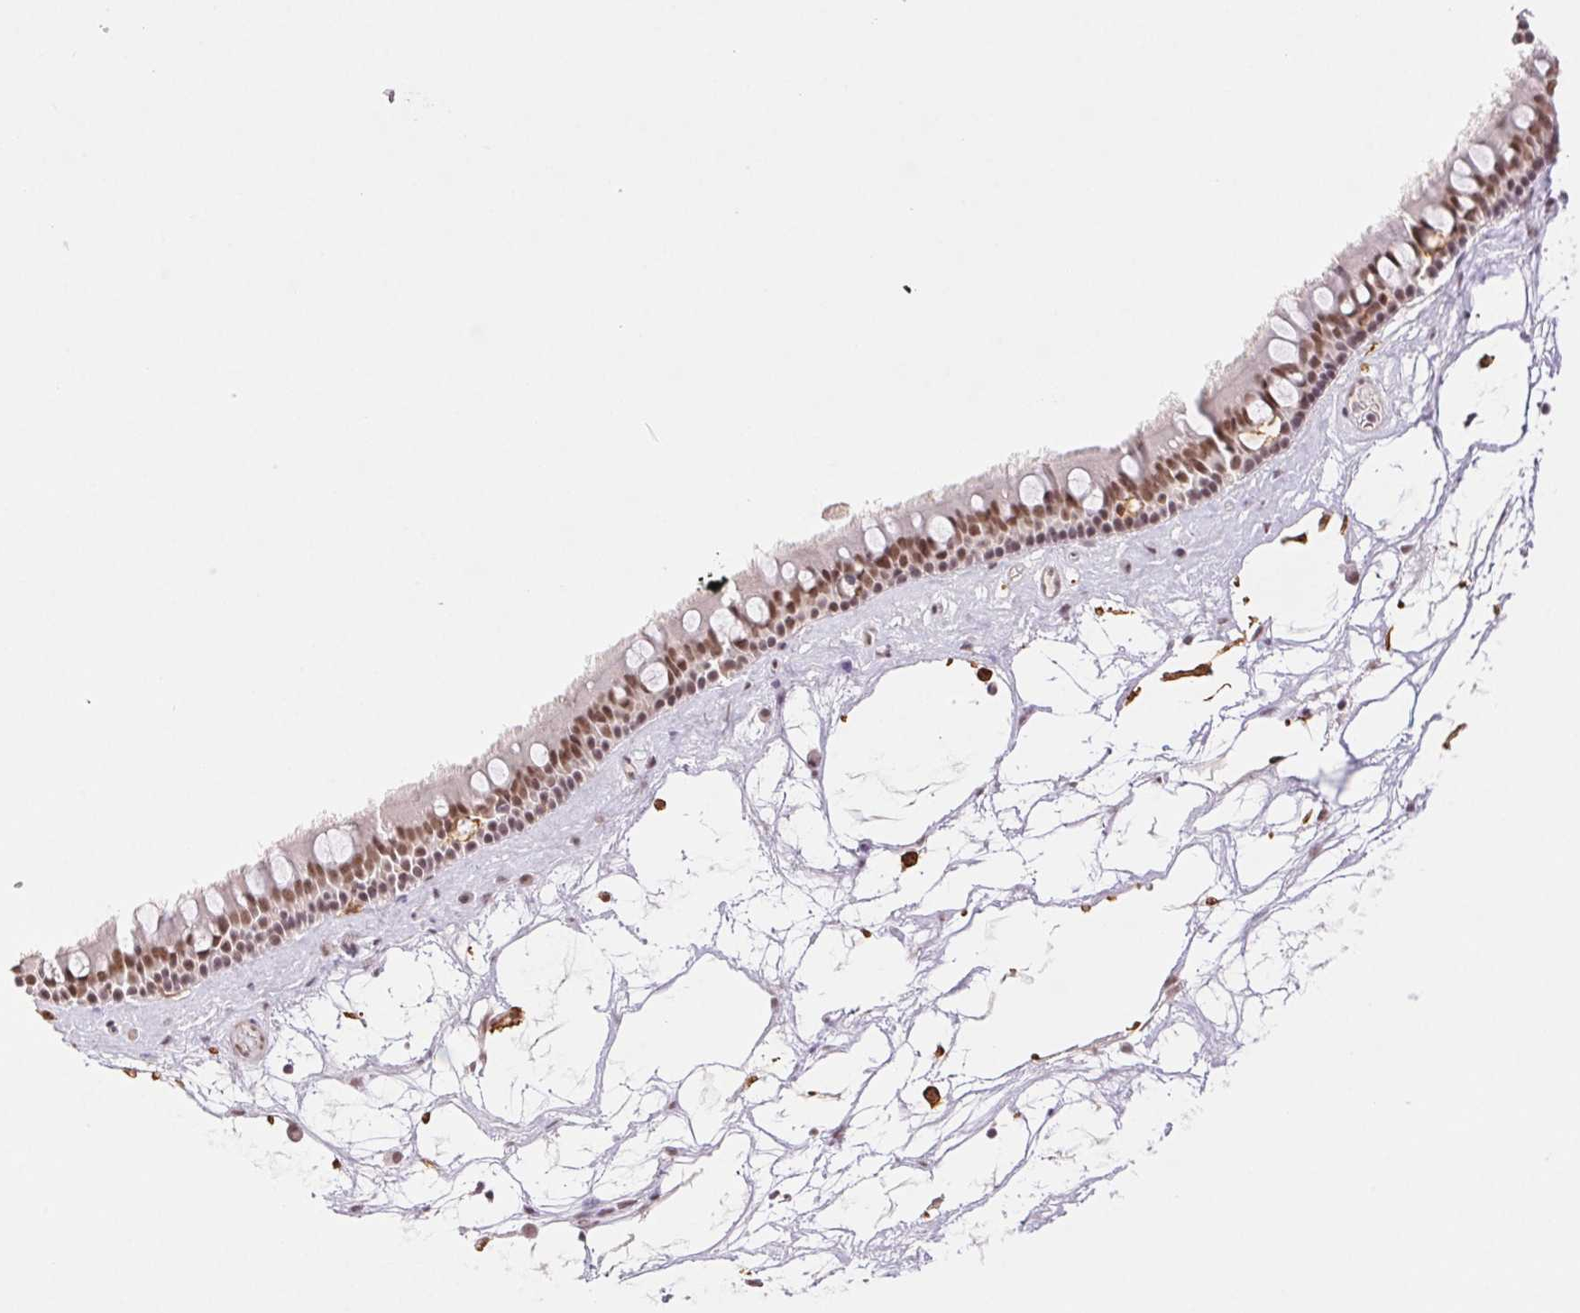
{"staining": {"intensity": "moderate", "quantity": ">75%", "location": "nuclear"}, "tissue": "nasopharynx", "cell_type": "Respiratory epithelial cells", "image_type": "normal", "snomed": [{"axis": "morphology", "description": "Normal tissue, NOS"}, {"axis": "topography", "description": "Nasopharynx"}], "caption": "Immunohistochemical staining of unremarkable human nasopharynx exhibits >75% levels of moderate nuclear protein staining in about >75% of respiratory epithelial cells.", "gene": "PRPF18", "patient": {"sex": "male", "age": 68}}